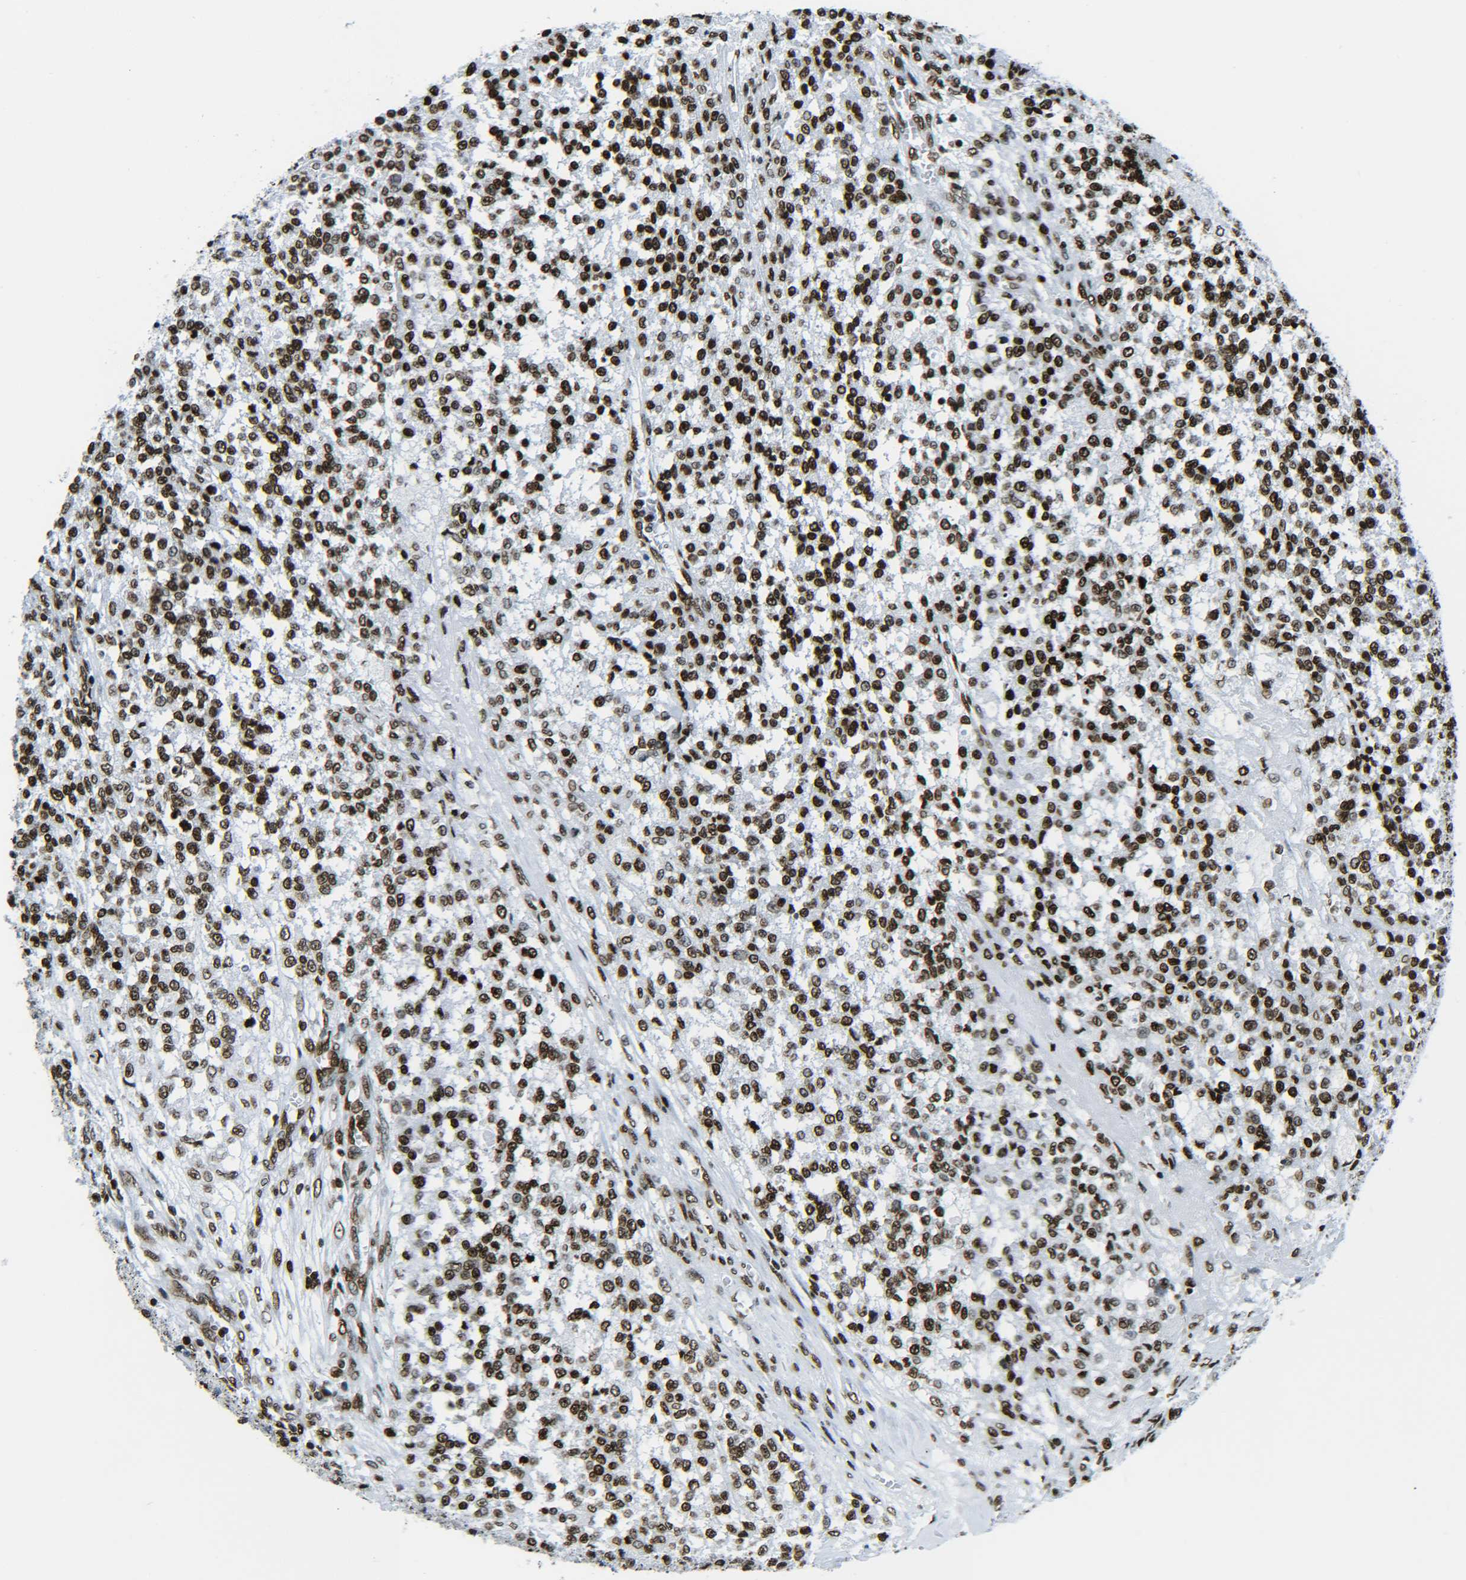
{"staining": {"intensity": "strong", "quantity": ">75%", "location": "nuclear"}, "tissue": "testis cancer", "cell_type": "Tumor cells", "image_type": "cancer", "snomed": [{"axis": "morphology", "description": "Seminoma, NOS"}, {"axis": "topography", "description": "Testis"}], "caption": "Immunohistochemical staining of human testis seminoma exhibits high levels of strong nuclear protein staining in about >75% of tumor cells.", "gene": "H2AX", "patient": {"sex": "male", "age": 59}}